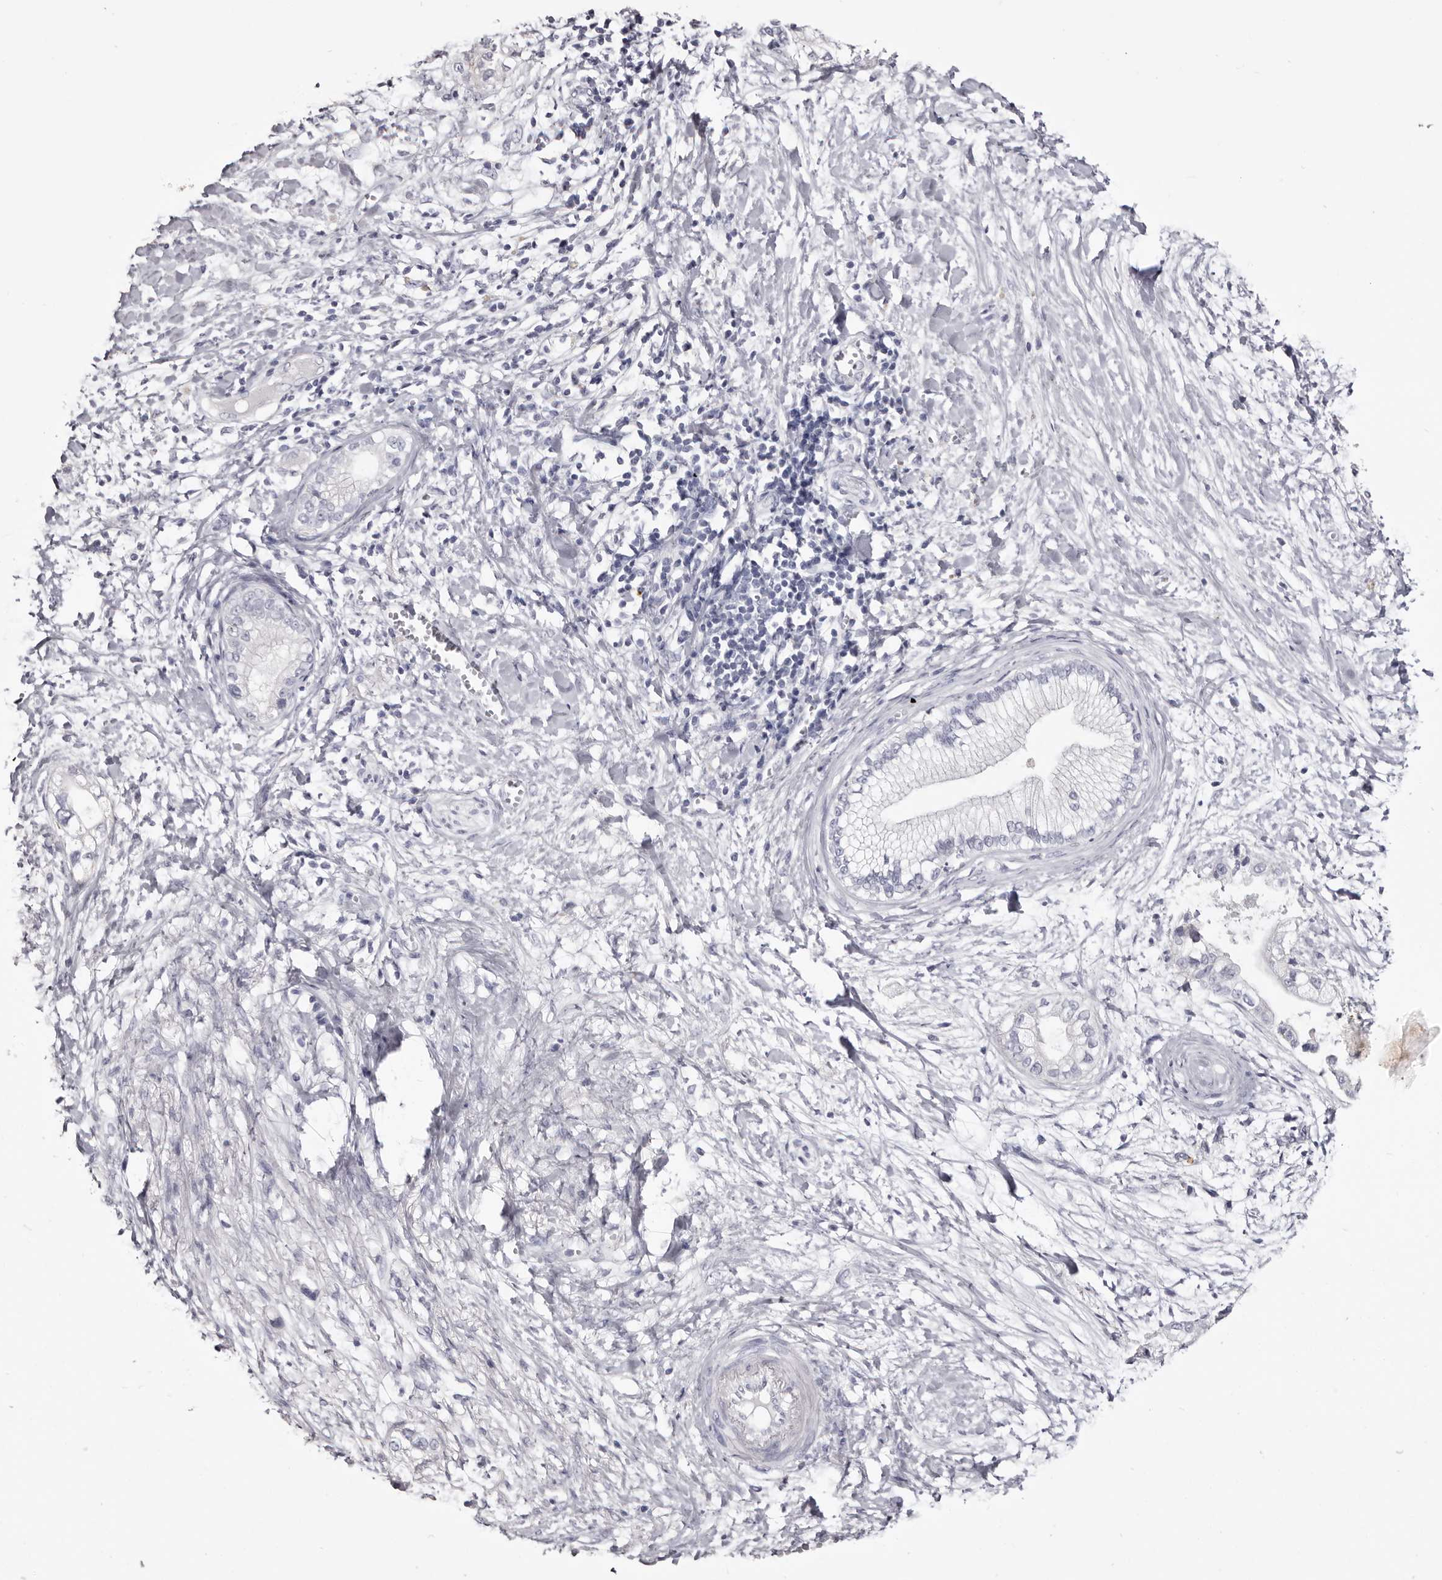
{"staining": {"intensity": "negative", "quantity": "none", "location": "none"}, "tissue": "pancreatic cancer", "cell_type": "Tumor cells", "image_type": "cancer", "snomed": [{"axis": "morphology", "description": "Adenocarcinoma, NOS"}, {"axis": "topography", "description": "Pancreas"}], "caption": "Pancreatic cancer stained for a protein using immunohistochemistry displays no positivity tumor cells.", "gene": "CA6", "patient": {"sex": "male", "age": 68}}